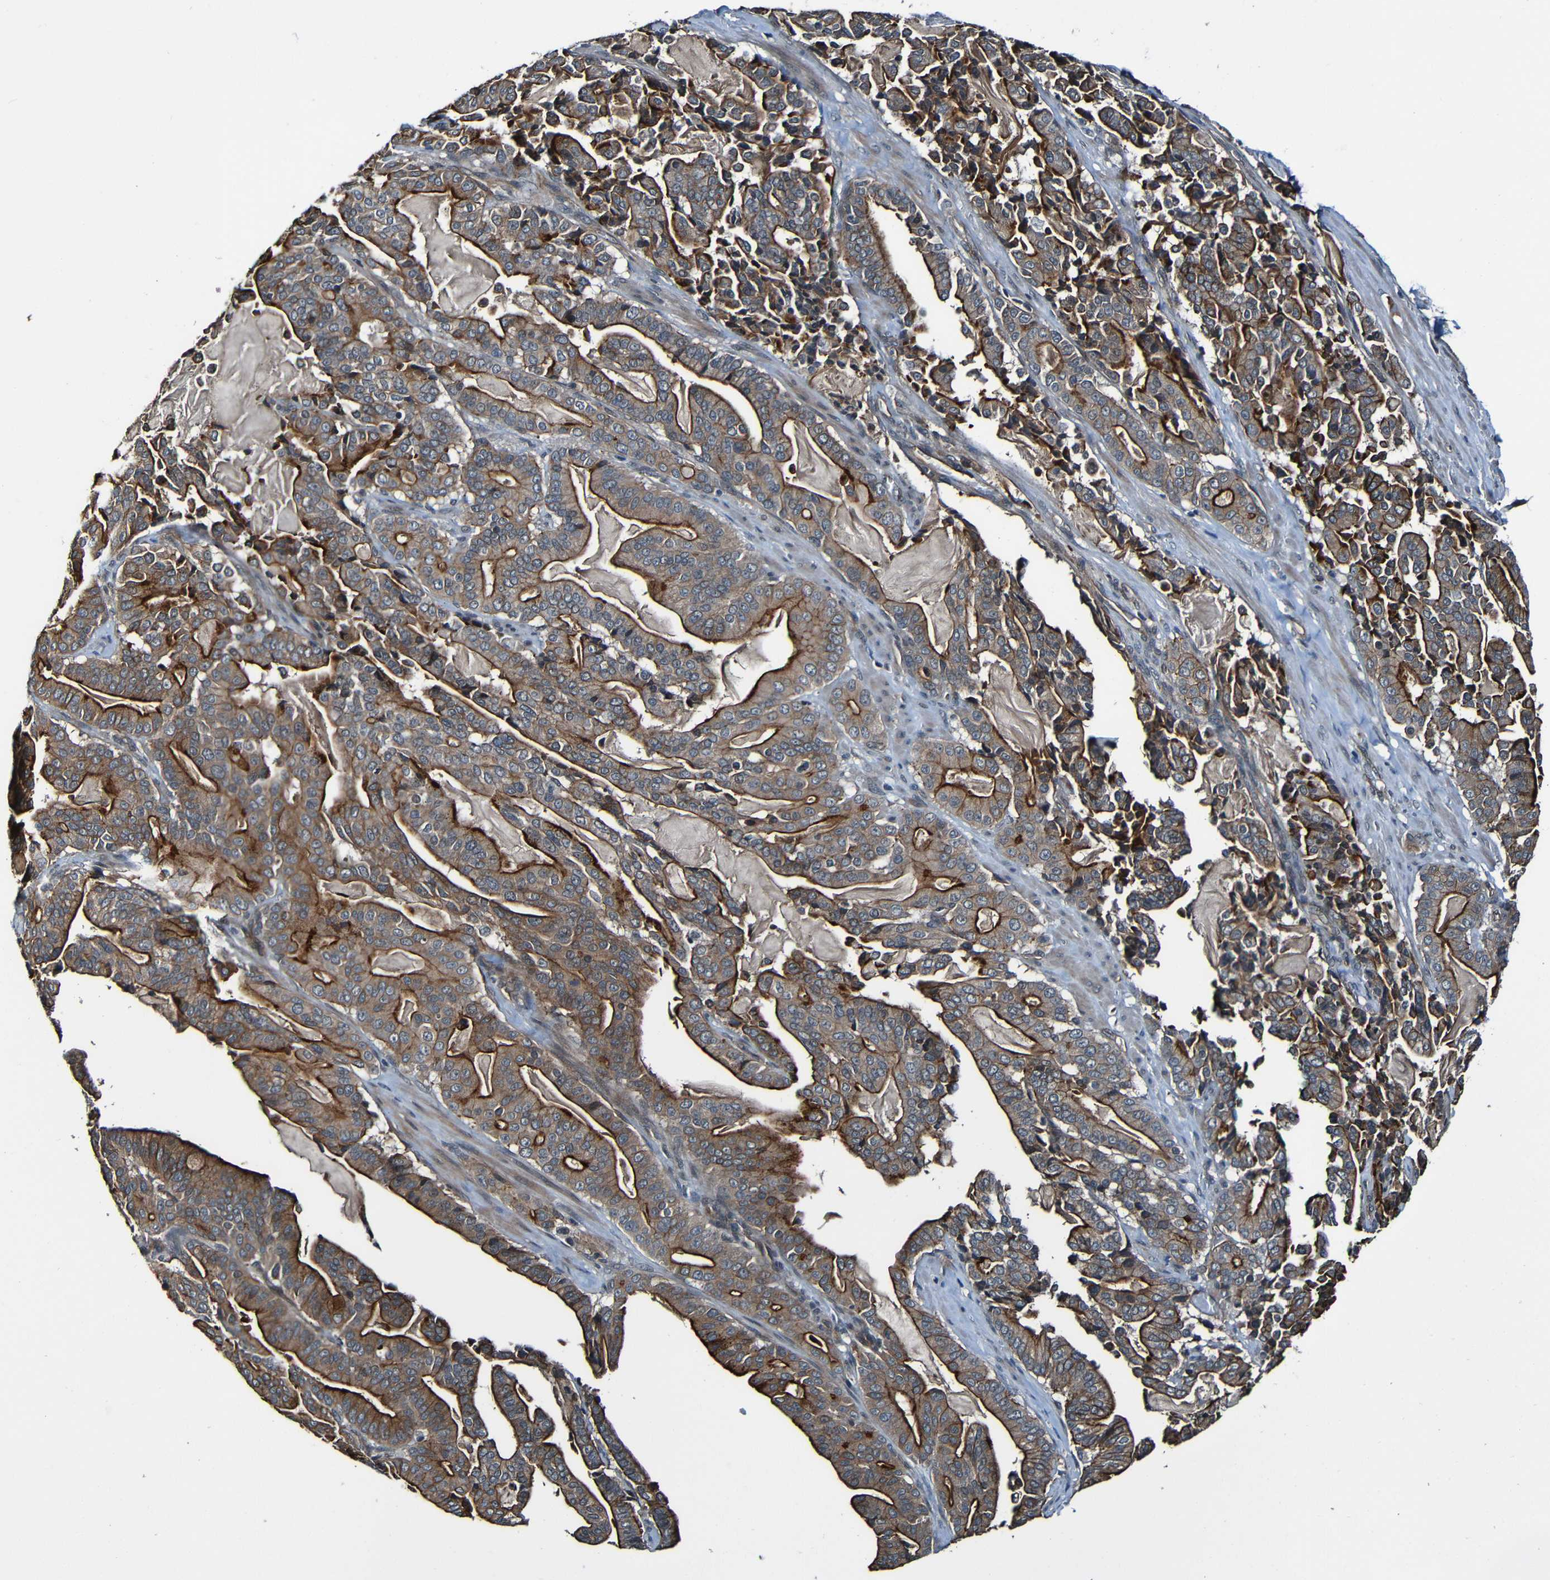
{"staining": {"intensity": "moderate", "quantity": ">75%", "location": "cytoplasmic/membranous"}, "tissue": "pancreatic cancer", "cell_type": "Tumor cells", "image_type": "cancer", "snomed": [{"axis": "morphology", "description": "Adenocarcinoma, NOS"}, {"axis": "topography", "description": "Pancreas"}], "caption": "Moderate cytoplasmic/membranous positivity for a protein is seen in about >75% of tumor cells of pancreatic cancer (adenocarcinoma) using immunohistochemistry (IHC).", "gene": "LGR5", "patient": {"sex": "male", "age": 63}}